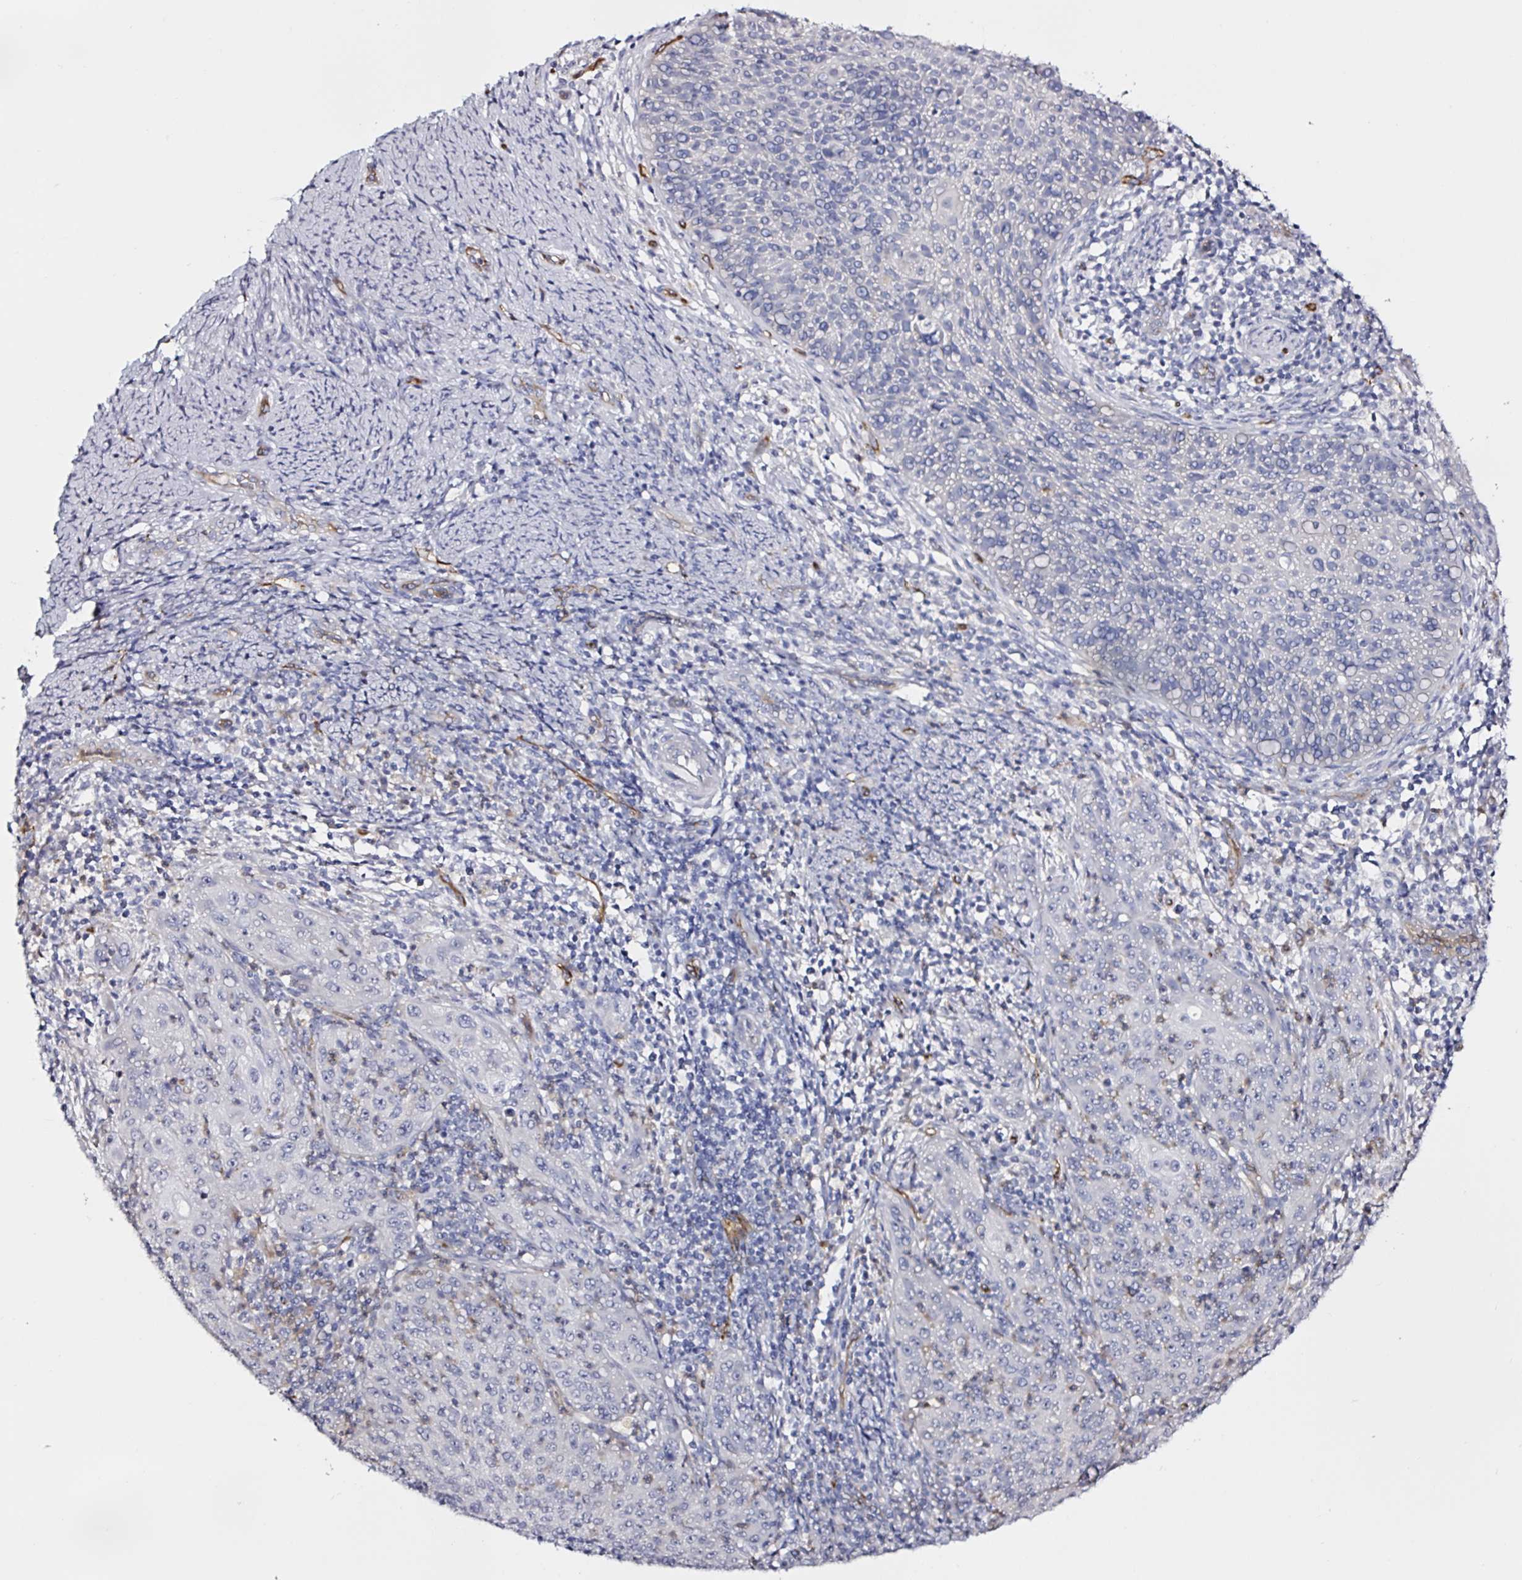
{"staining": {"intensity": "negative", "quantity": "none", "location": "none"}, "tissue": "cervical cancer", "cell_type": "Tumor cells", "image_type": "cancer", "snomed": [{"axis": "morphology", "description": "Squamous cell carcinoma, NOS"}, {"axis": "topography", "description": "Cervix"}], "caption": "Tumor cells show no significant protein staining in squamous cell carcinoma (cervical).", "gene": "ACSBG2", "patient": {"sex": "female", "age": 30}}